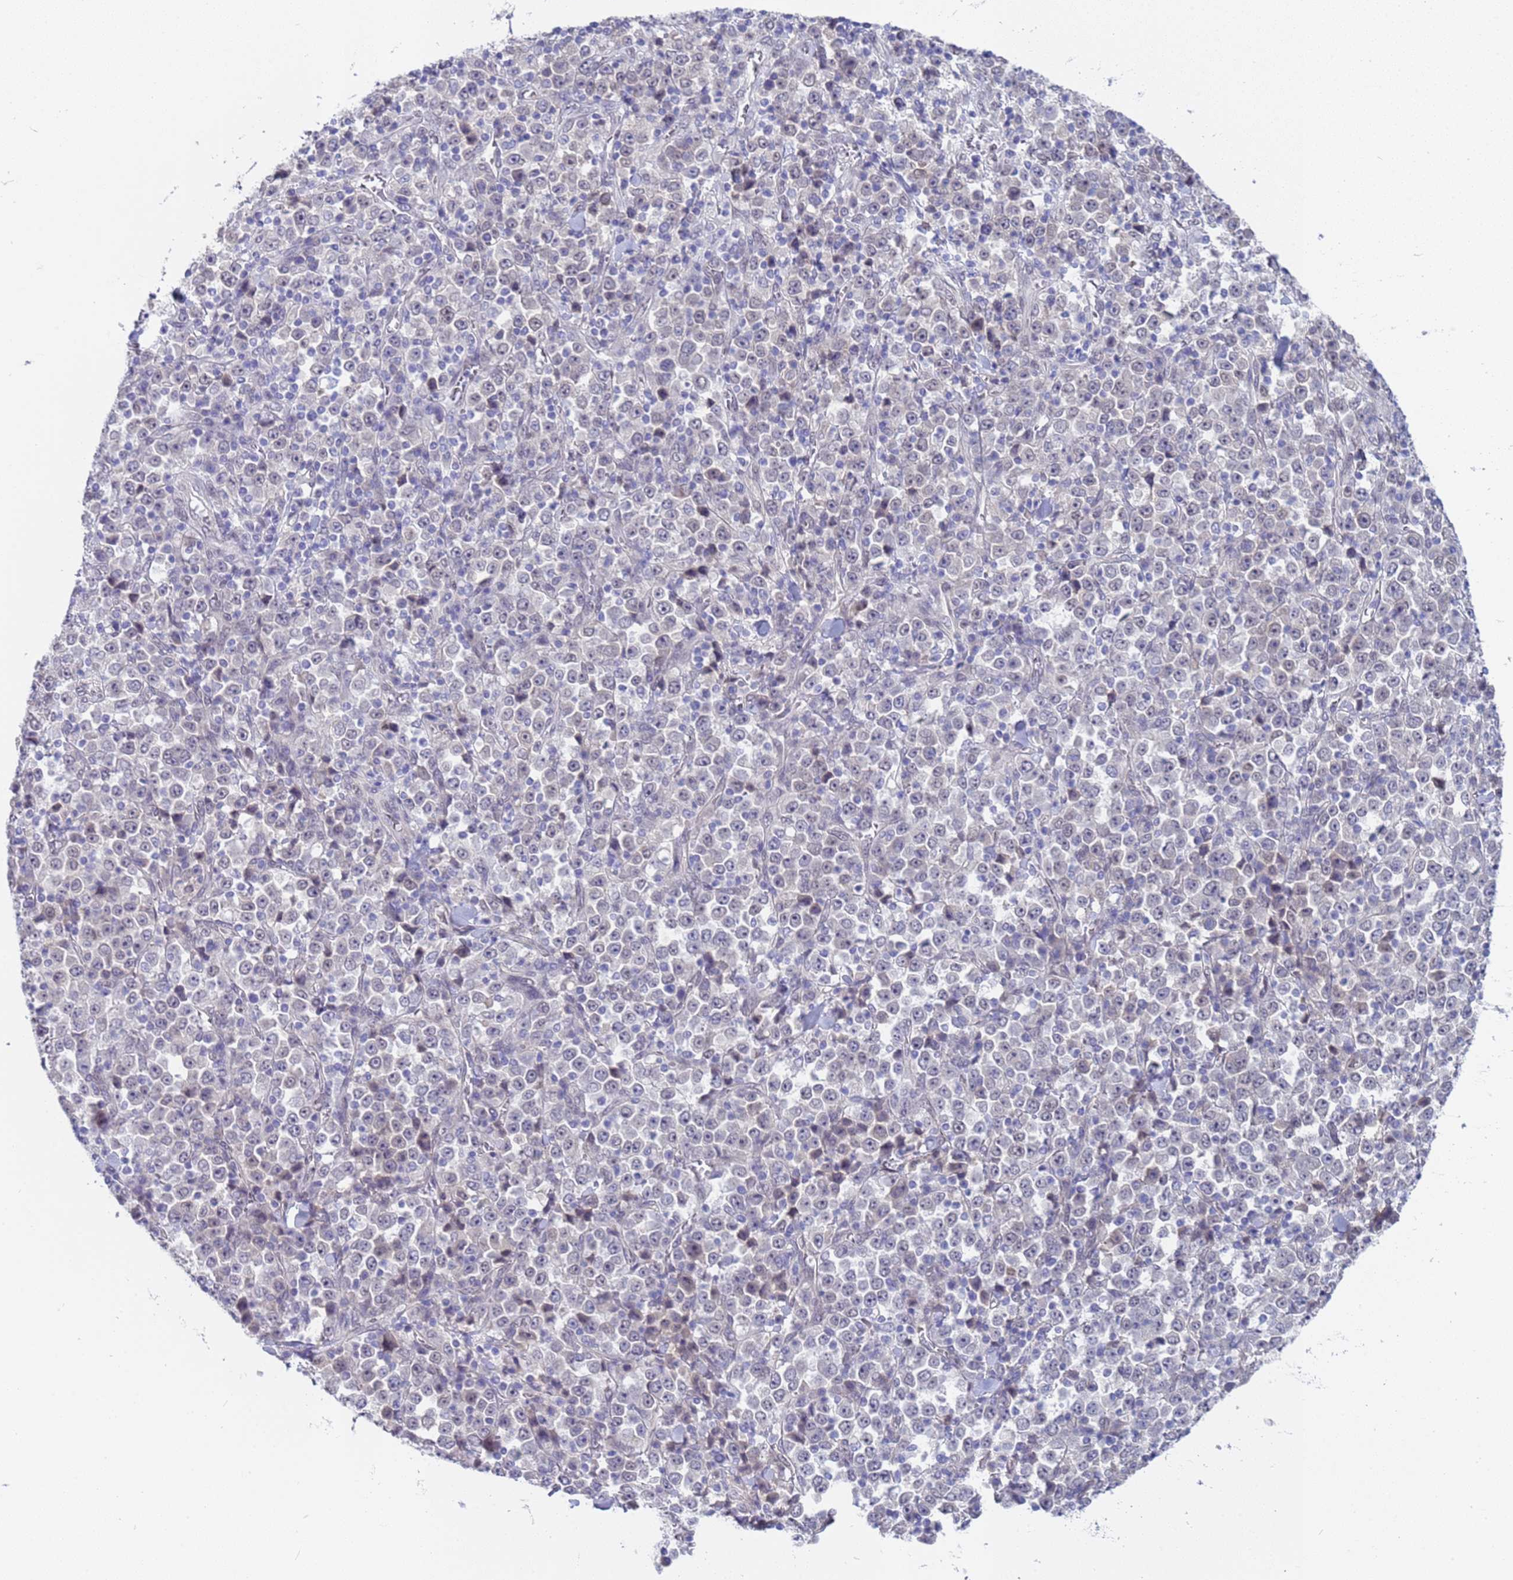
{"staining": {"intensity": "negative", "quantity": "none", "location": "none"}, "tissue": "stomach cancer", "cell_type": "Tumor cells", "image_type": "cancer", "snomed": [{"axis": "morphology", "description": "Normal tissue, NOS"}, {"axis": "morphology", "description": "Adenocarcinoma, NOS"}, {"axis": "topography", "description": "Stomach, upper"}, {"axis": "topography", "description": "Stomach"}], "caption": "Stomach cancer (adenocarcinoma) was stained to show a protein in brown. There is no significant positivity in tumor cells.", "gene": "TRMT10A", "patient": {"sex": "male", "age": 59}}